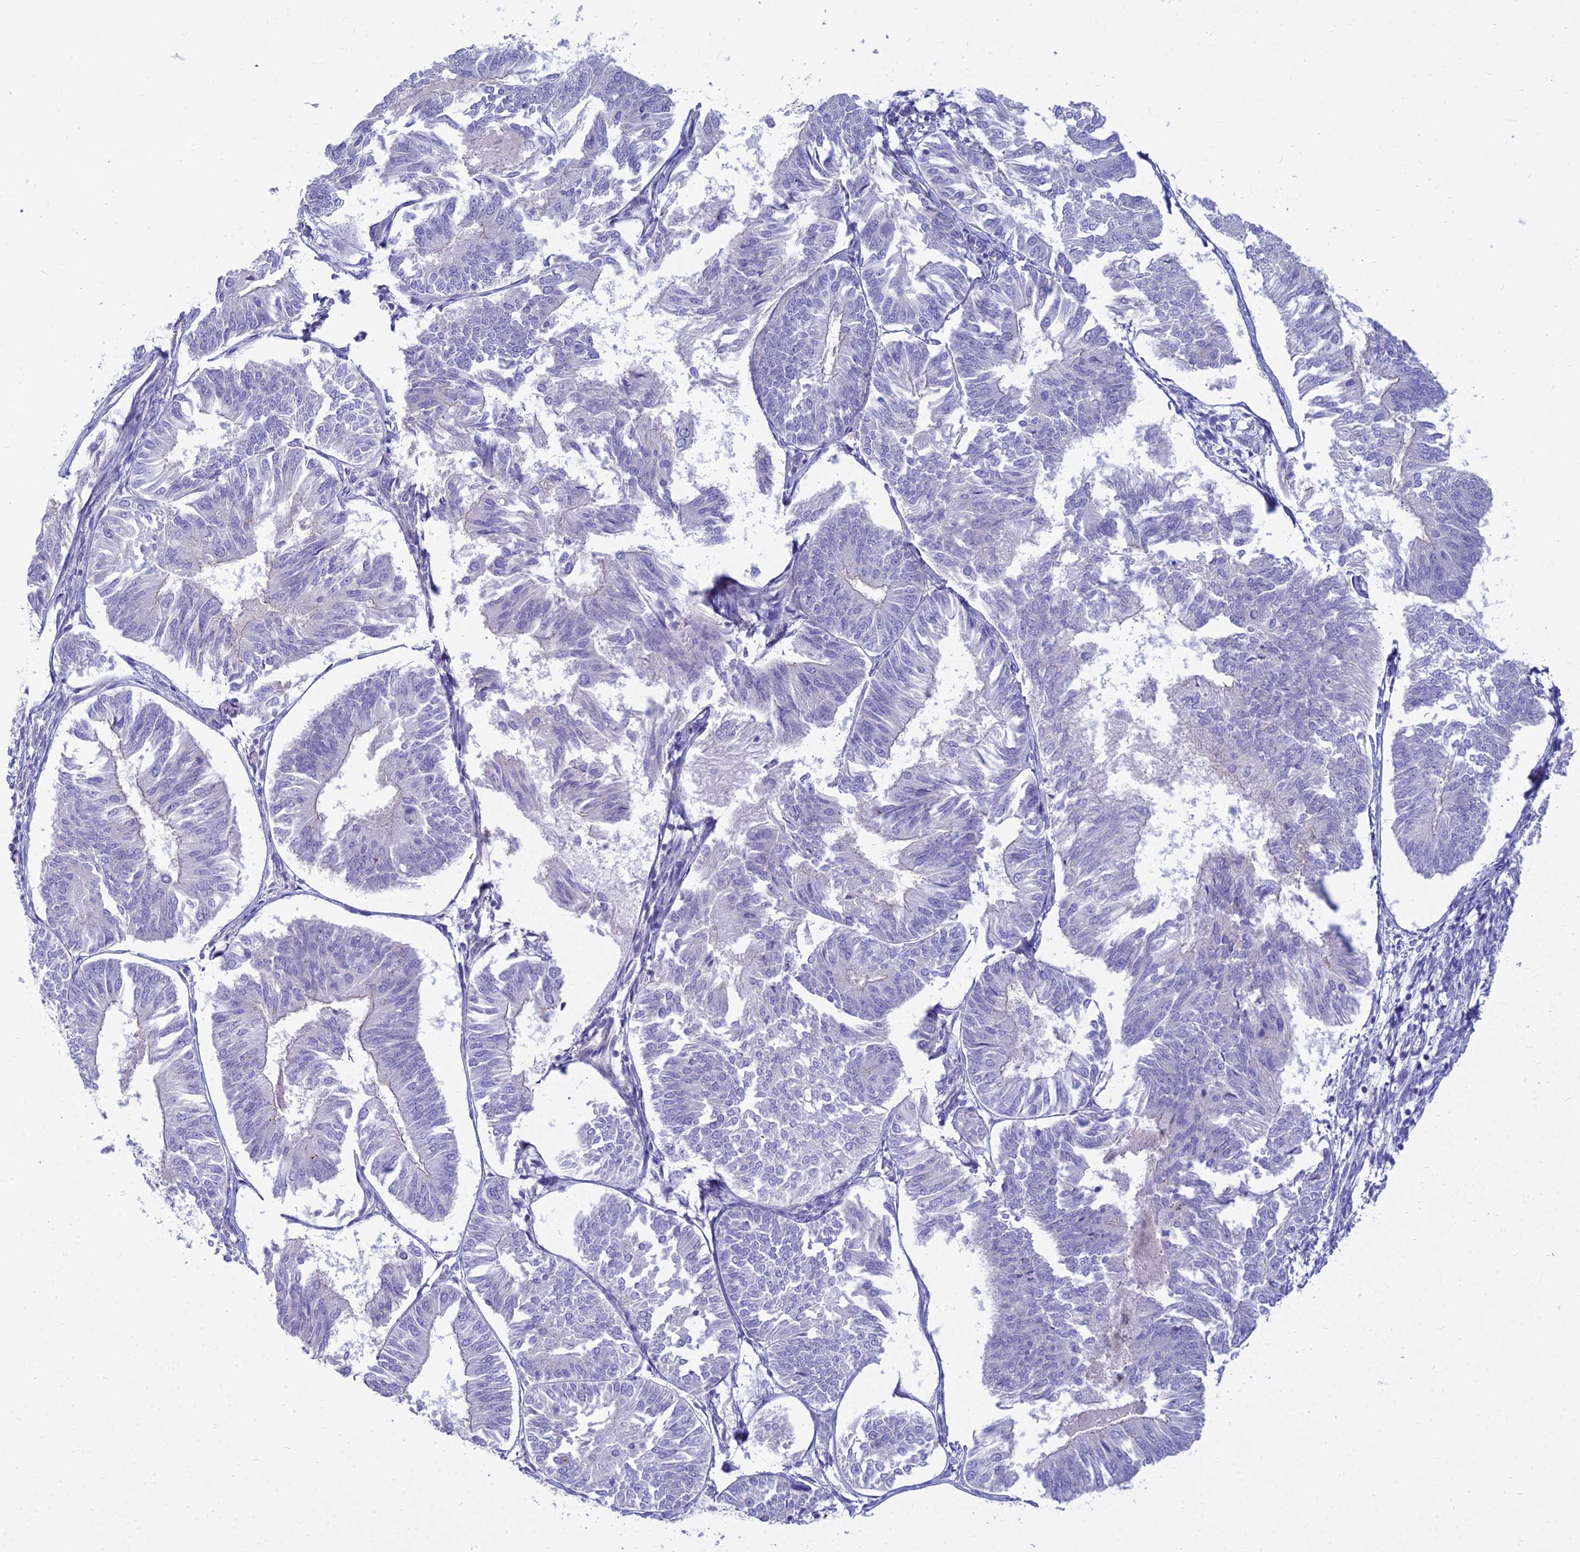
{"staining": {"intensity": "negative", "quantity": "none", "location": "none"}, "tissue": "endometrial cancer", "cell_type": "Tumor cells", "image_type": "cancer", "snomed": [{"axis": "morphology", "description": "Adenocarcinoma, NOS"}, {"axis": "topography", "description": "Endometrium"}], "caption": "Human adenocarcinoma (endometrial) stained for a protein using immunohistochemistry exhibits no expression in tumor cells.", "gene": "SMIM24", "patient": {"sex": "female", "age": 58}}